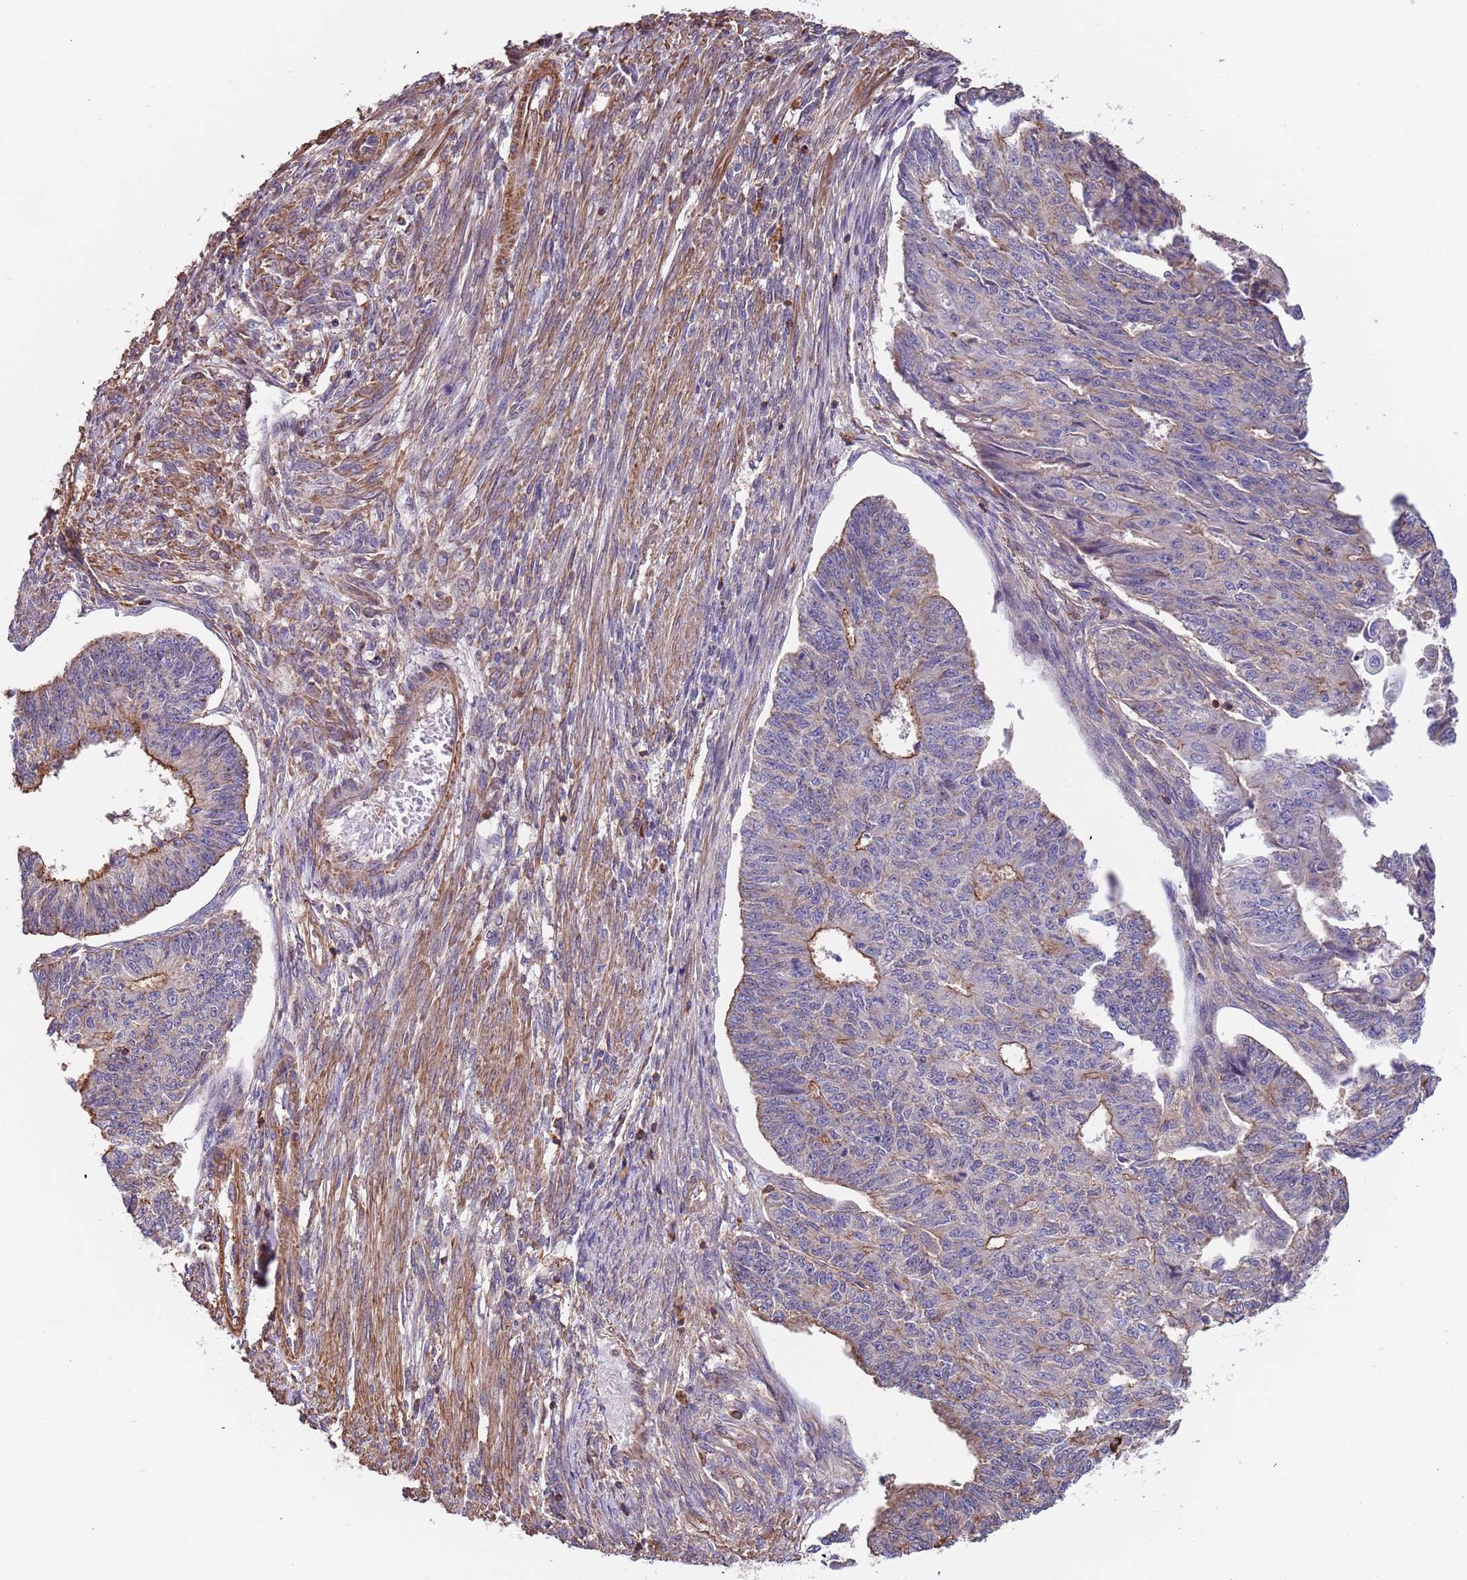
{"staining": {"intensity": "weak", "quantity": "<25%", "location": "cytoplasmic/membranous"}, "tissue": "endometrial cancer", "cell_type": "Tumor cells", "image_type": "cancer", "snomed": [{"axis": "morphology", "description": "Adenocarcinoma, NOS"}, {"axis": "topography", "description": "Endometrium"}], "caption": "Histopathology image shows no significant protein expression in tumor cells of endometrial cancer.", "gene": "SYT4", "patient": {"sex": "female", "age": 32}}